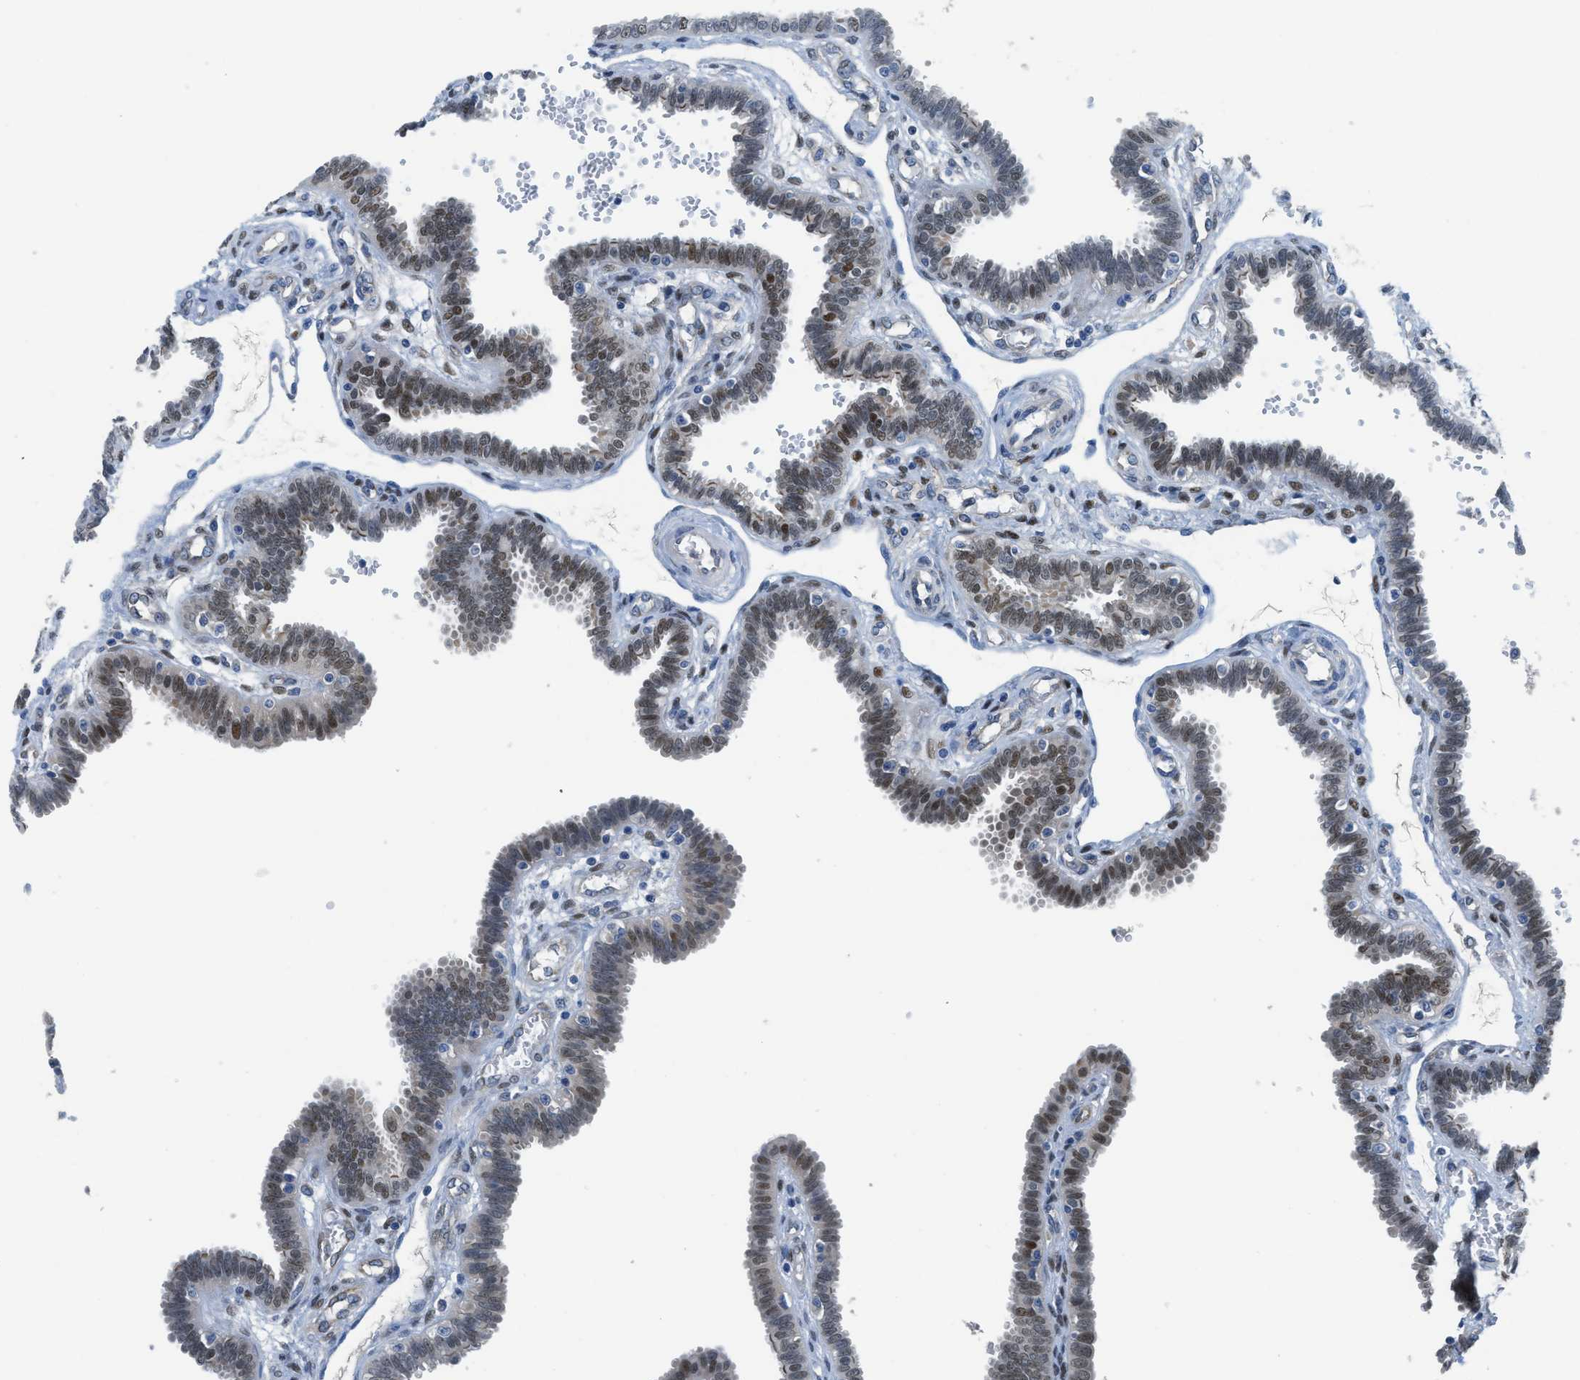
{"staining": {"intensity": "strong", "quantity": "25%-75%", "location": "nuclear"}, "tissue": "fallopian tube", "cell_type": "Glandular cells", "image_type": "normal", "snomed": [{"axis": "morphology", "description": "Normal tissue, NOS"}, {"axis": "topography", "description": "Fallopian tube"}], "caption": "High-magnification brightfield microscopy of benign fallopian tube stained with DAB (brown) and counterstained with hematoxylin (blue). glandular cells exhibit strong nuclear positivity is identified in approximately25%-75% of cells. The protein is shown in brown color, while the nuclei are stained blue.", "gene": "PGR", "patient": {"sex": "female", "age": 32}}